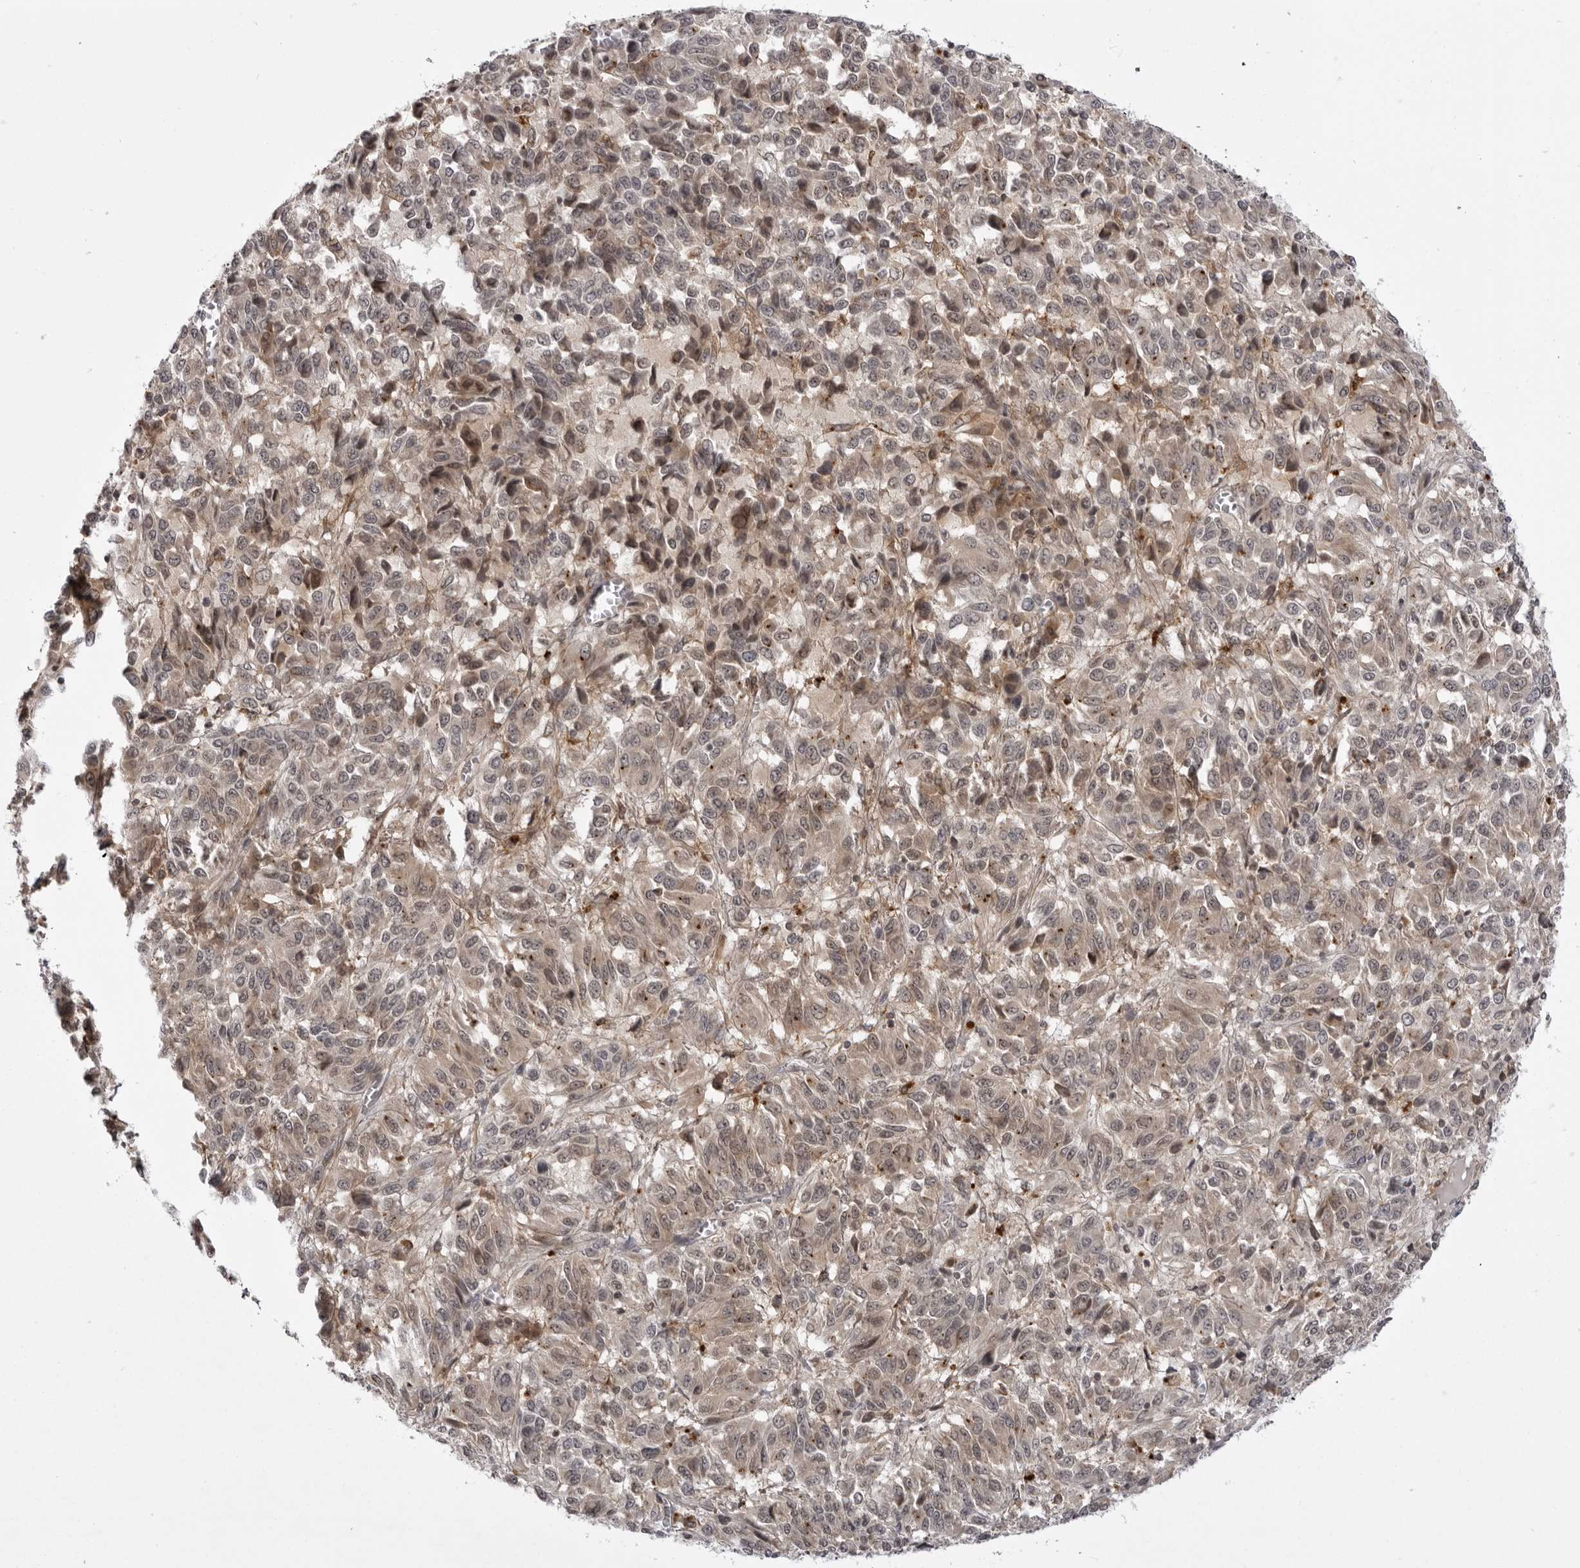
{"staining": {"intensity": "weak", "quantity": "25%-75%", "location": "cytoplasmic/membranous"}, "tissue": "melanoma", "cell_type": "Tumor cells", "image_type": "cancer", "snomed": [{"axis": "morphology", "description": "Malignant melanoma, Metastatic site"}, {"axis": "topography", "description": "Lung"}], "caption": "Malignant melanoma (metastatic site) stained with DAB (3,3'-diaminobenzidine) immunohistochemistry (IHC) exhibits low levels of weak cytoplasmic/membranous expression in about 25%-75% of tumor cells.", "gene": "USP43", "patient": {"sex": "male", "age": 64}}